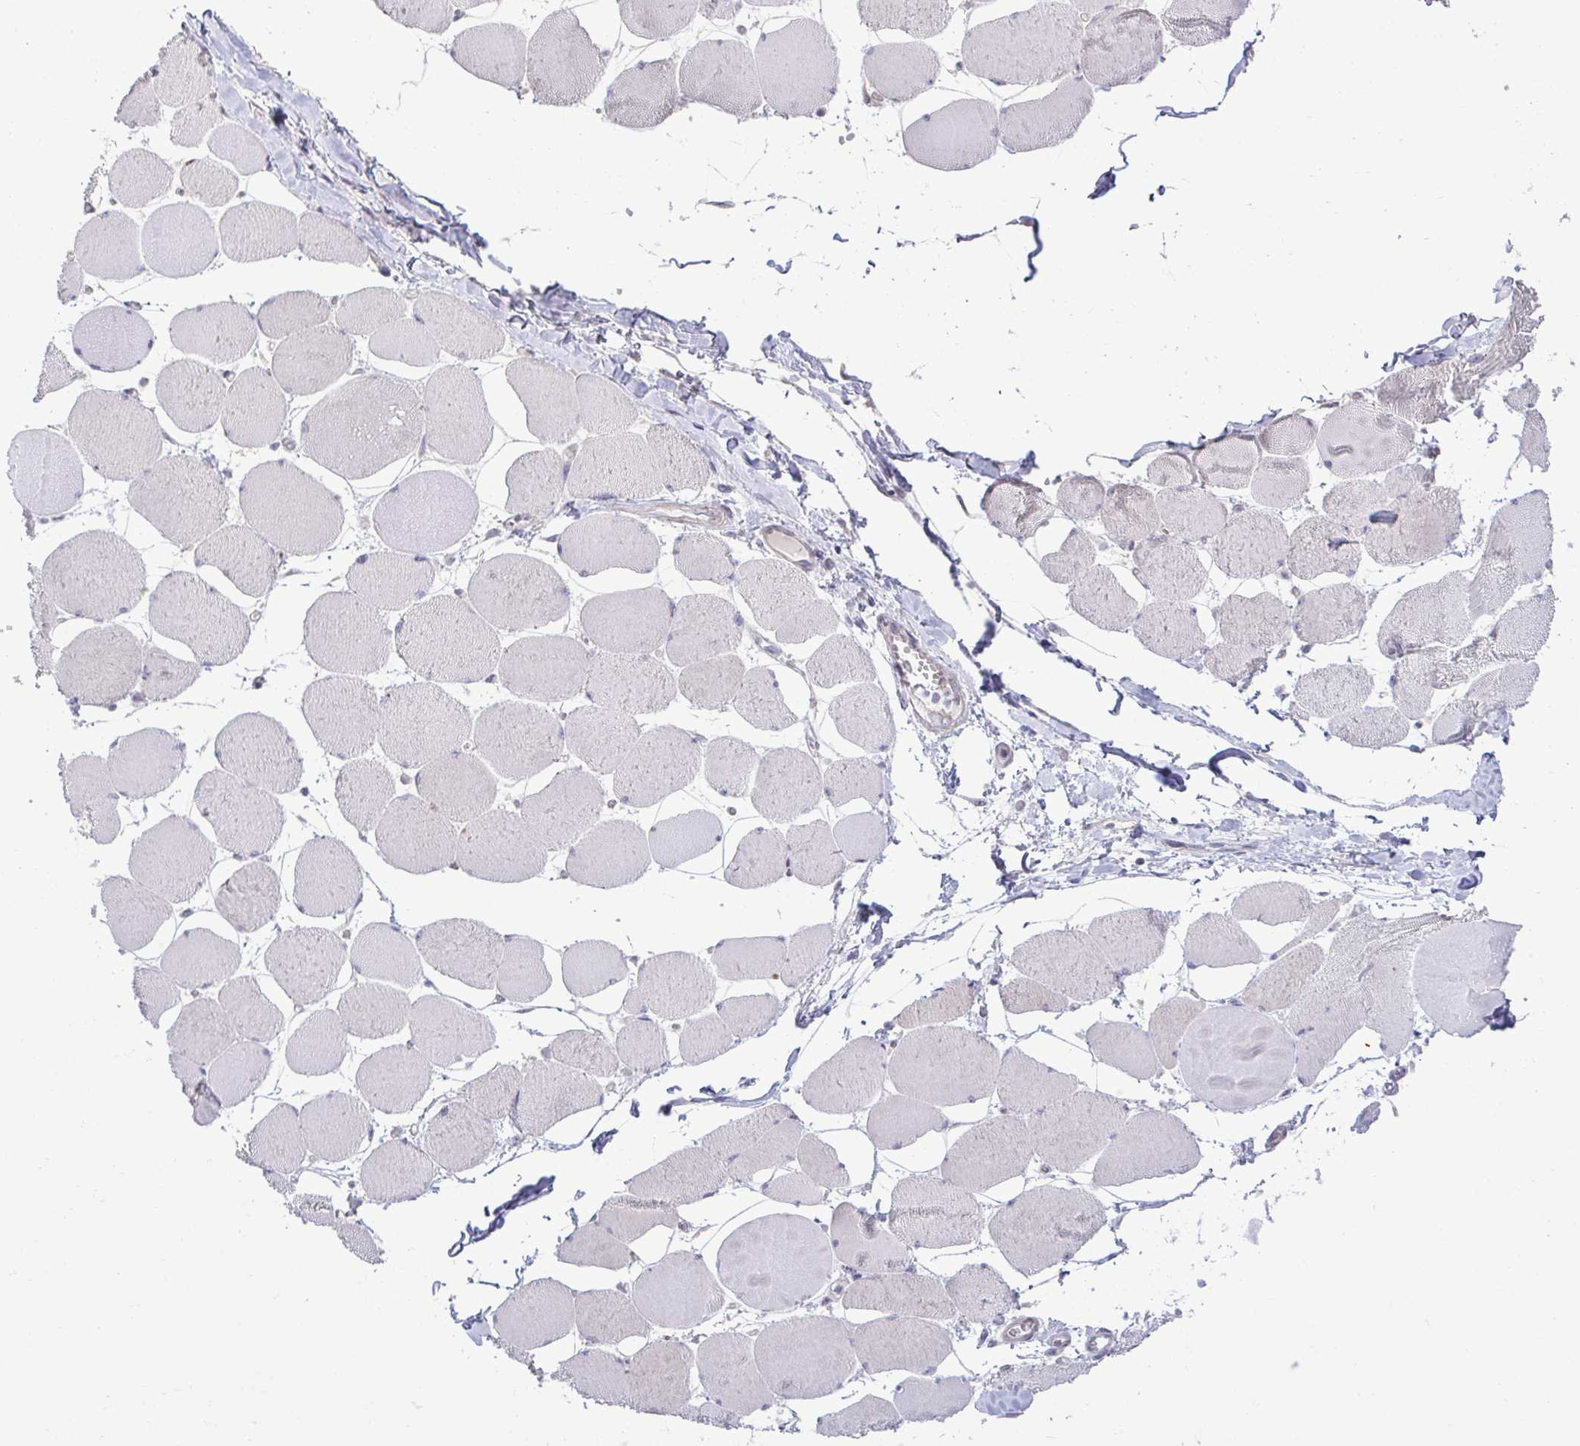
{"staining": {"intensity": "weak", "quantity": "<25%", "location": "cytoplasmic/membranous"}, "tissue": "skeletal muscle", "cell_type": "Myocytes", "image_type": "normal", "snomed": [{"axis": "morphology", "description": "Normal tissue, NOS"}, {"axis": "topography", "description": "Skeletal muscle"}], "caption": "An immunohistochemistry (IHC) photomicrograph of benign skeletal muscle is shown. There is no staining in myocytes of skeletal muscle. The staining was performed using DAB (3,3'-diaminobenzidine) to visualize the protein expression in brown, while the nuclei were stained in blue with hematoxylin (Magnification: 20x).", "gene": "SLC30A3", "patient": {"sex": "female", "age": 75}}